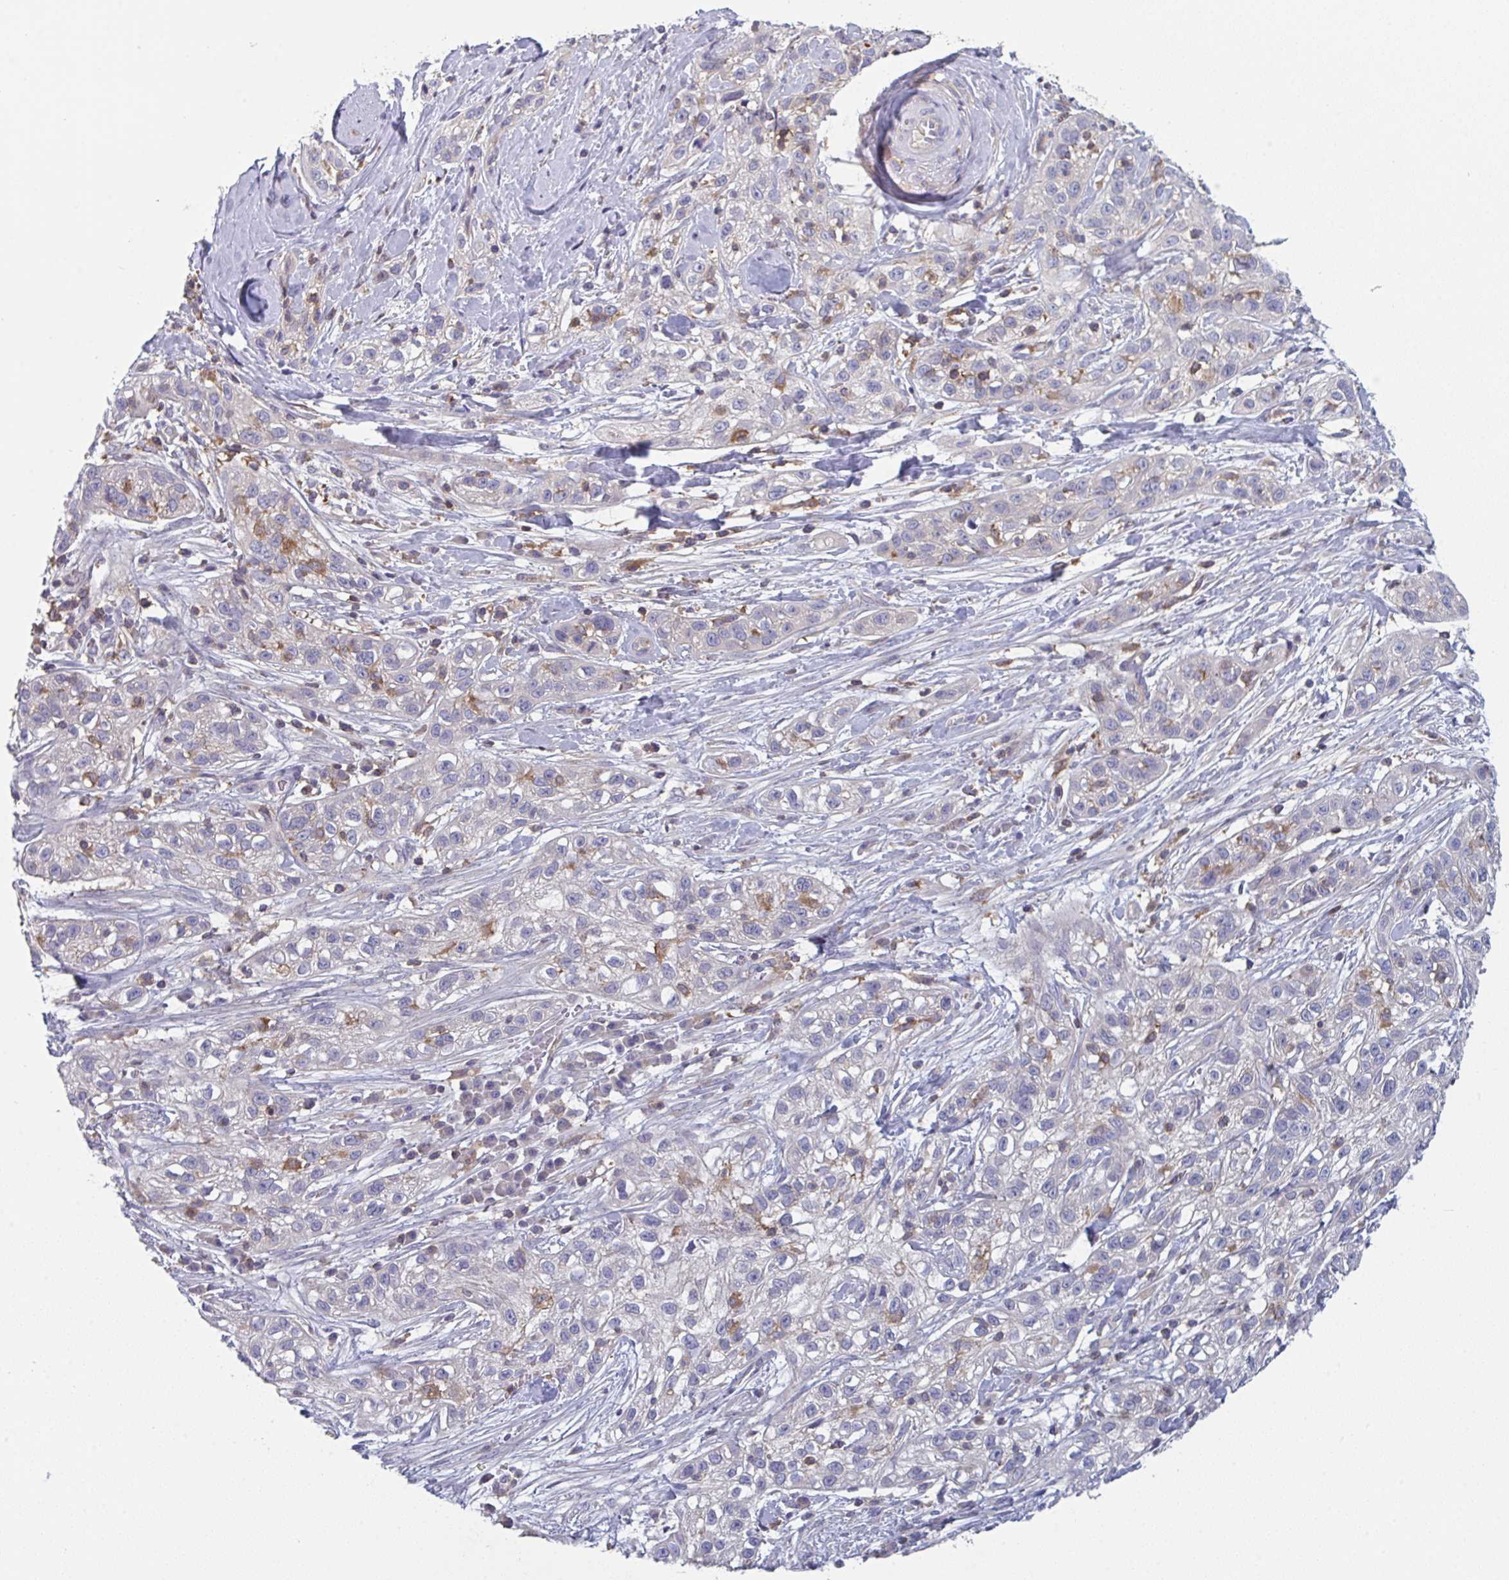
{"staining": {"intensity": "negative", "quantity": "none", "location": "none"}, "tissue": "skin cancer", "cell_type": "Tumor cells", "image_type": "cancer", "snomed": [{"axis": "morphology", "description": "Squamous cell carcinoma, NOS"}, {"axis": "topography", "description": "Skin"}], "caption": "The immunohistochemistry histopathology image has no significant expression in tumor cells of skin cancer tissue.", "gene": "DISP2", "patient": {"sex": "male", "age": 82}}